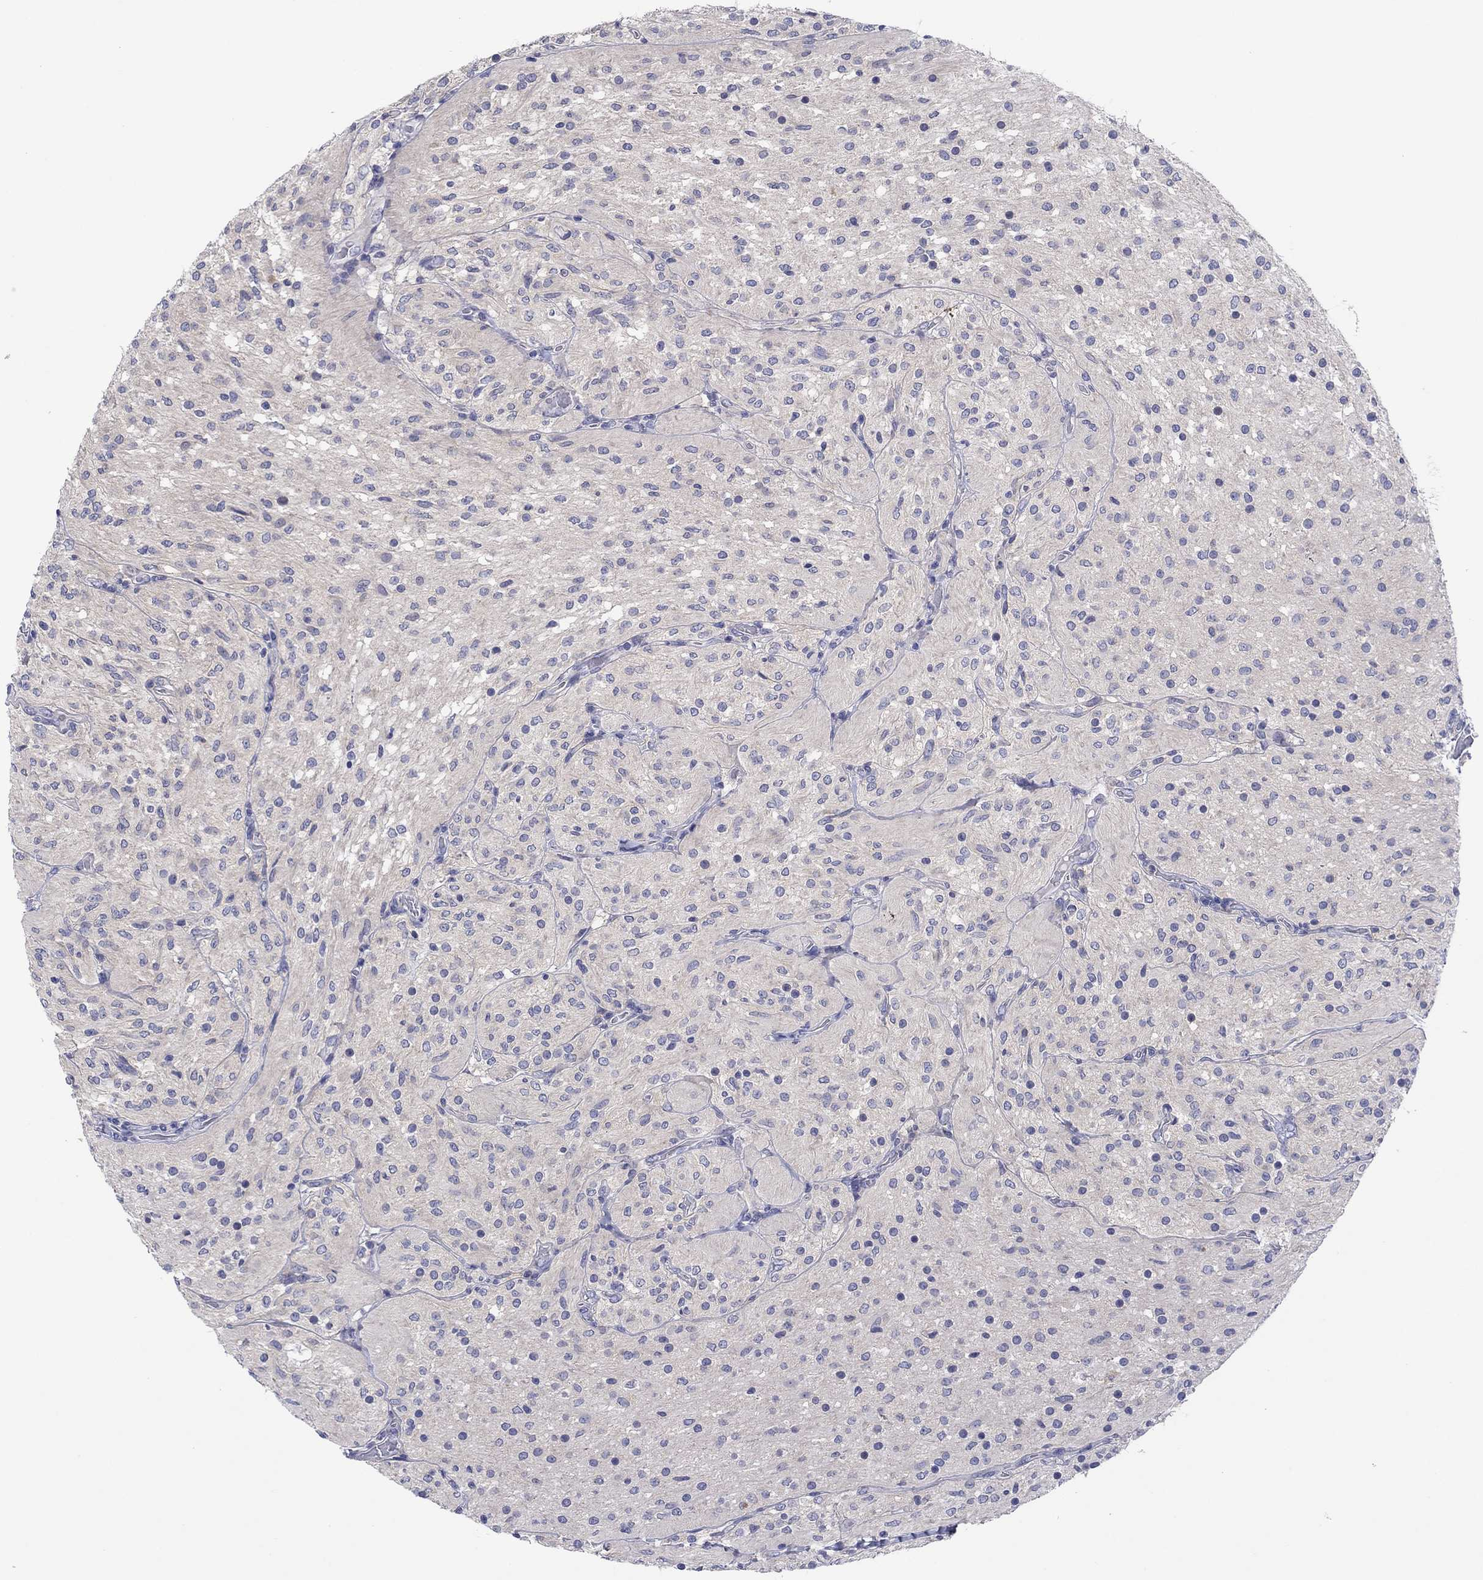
{"staining": {"intensity": "negative", "quantity": "none", "location": "none"}, "tissue": "glioma", "cell_type": "Tumor cells", "image_type": "cancer", "snomed": [{"axis": "morphology", "description": "Glioma, malignant, Low grade"}, {"axis": "topography", "description": "Brain"}], "caption": "High magnification brightfield microscopy of glioma stained with DAB (brown) and counterstained with hematoxylin (blue): tumor cells show no significant expression.", "gene": "HDC", "patient": {"sex": "male", "age": 3}}